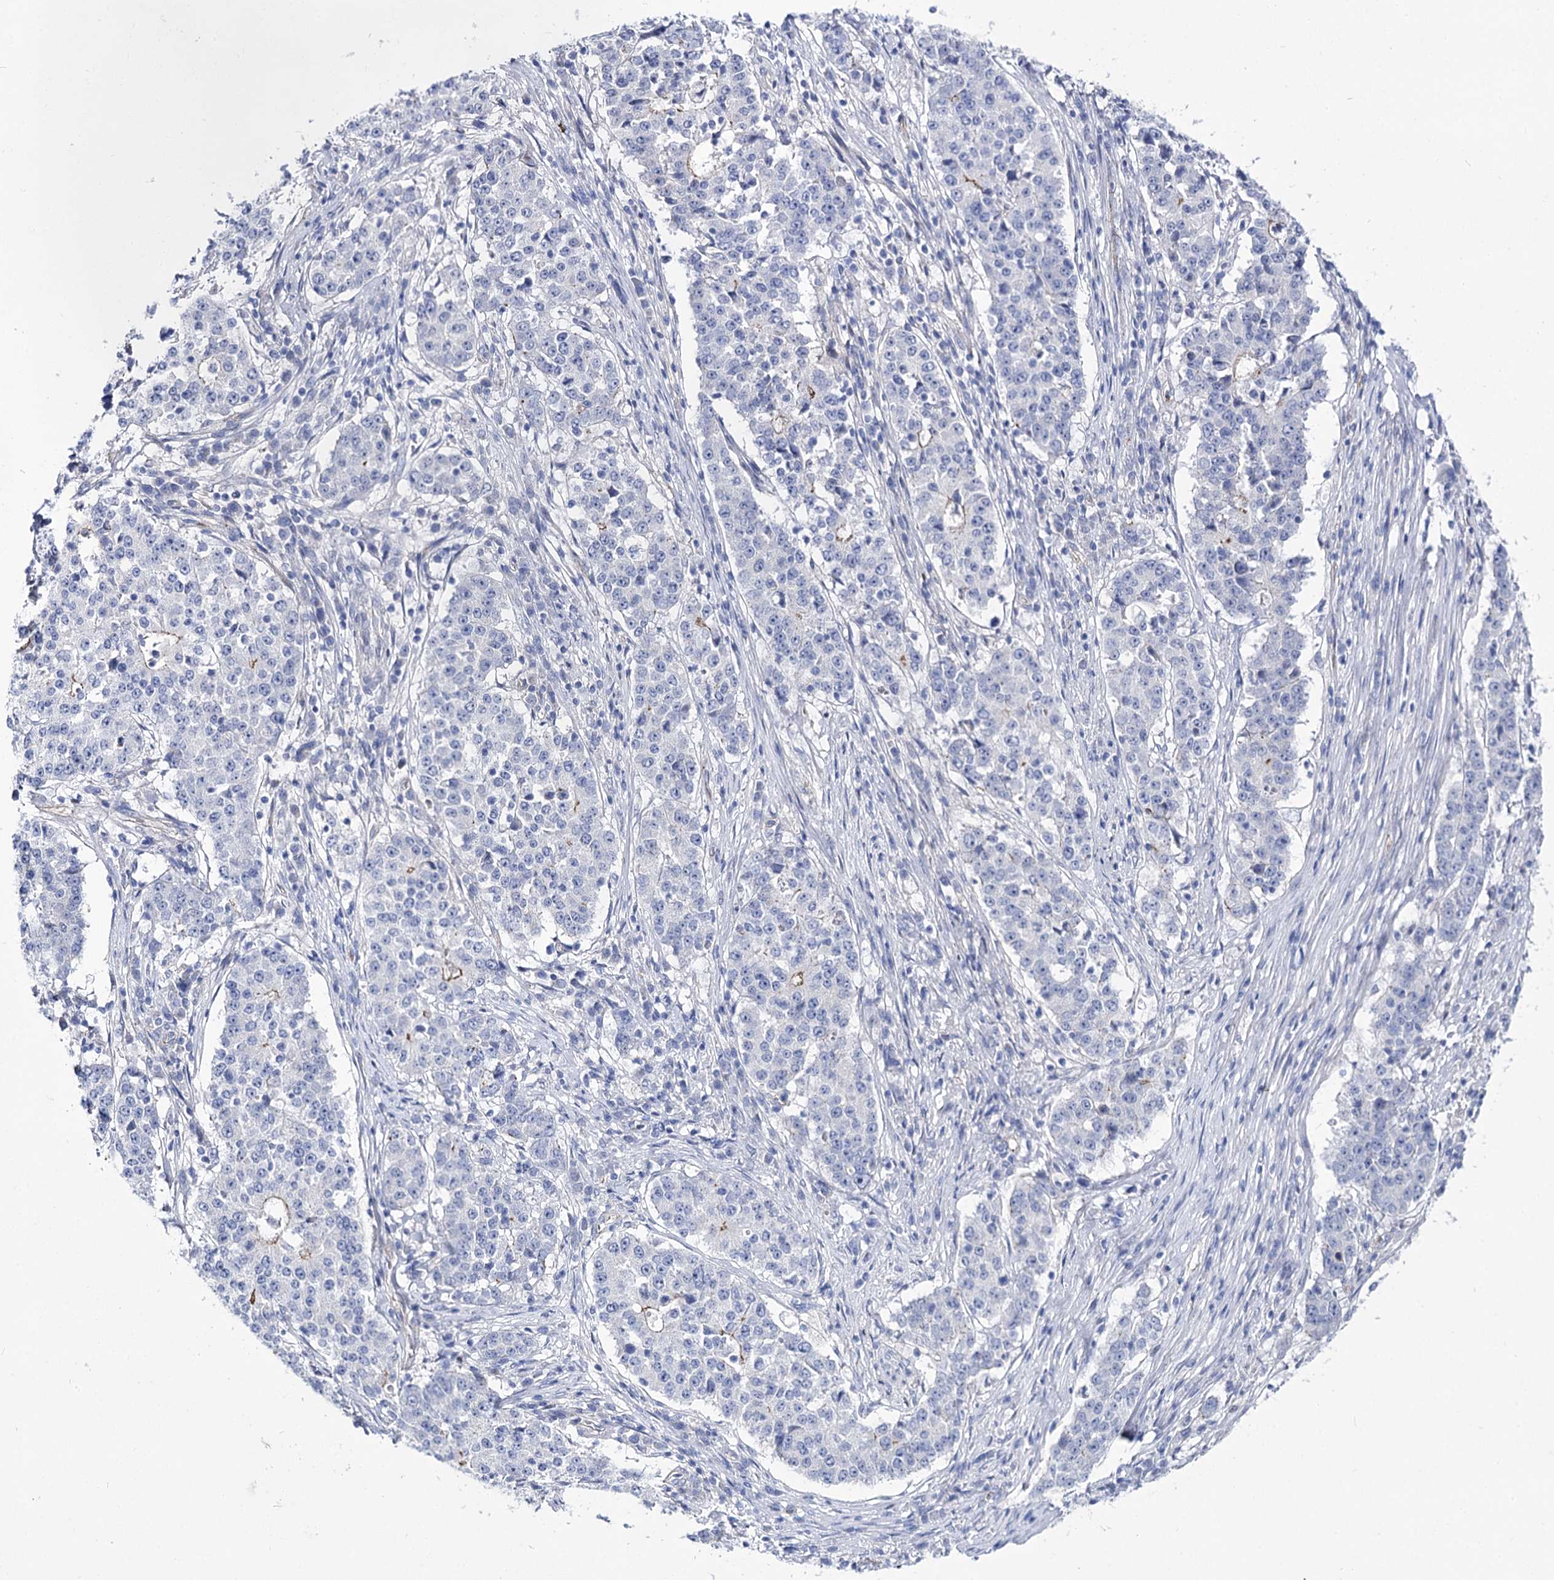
{"staining": {"intensity": "weak", "quantity": "<25%", "location": "cytoplasmic/membranous"}, "tissue": "stomach cancer", "cell_type": "Tumor cells", "image_type": "cancer", "snomed": [{"axis": "morphology", "description": "Adenocarcinoma, NOS"}, {"axis": "topography", "description": "Stomach"}], "caption": "The histopathology image demonstrates no staining of tumor cells in stomach adenocarcinoma.", "gene": "NRAP", "patient": {"sex": "male", "age": 59}}